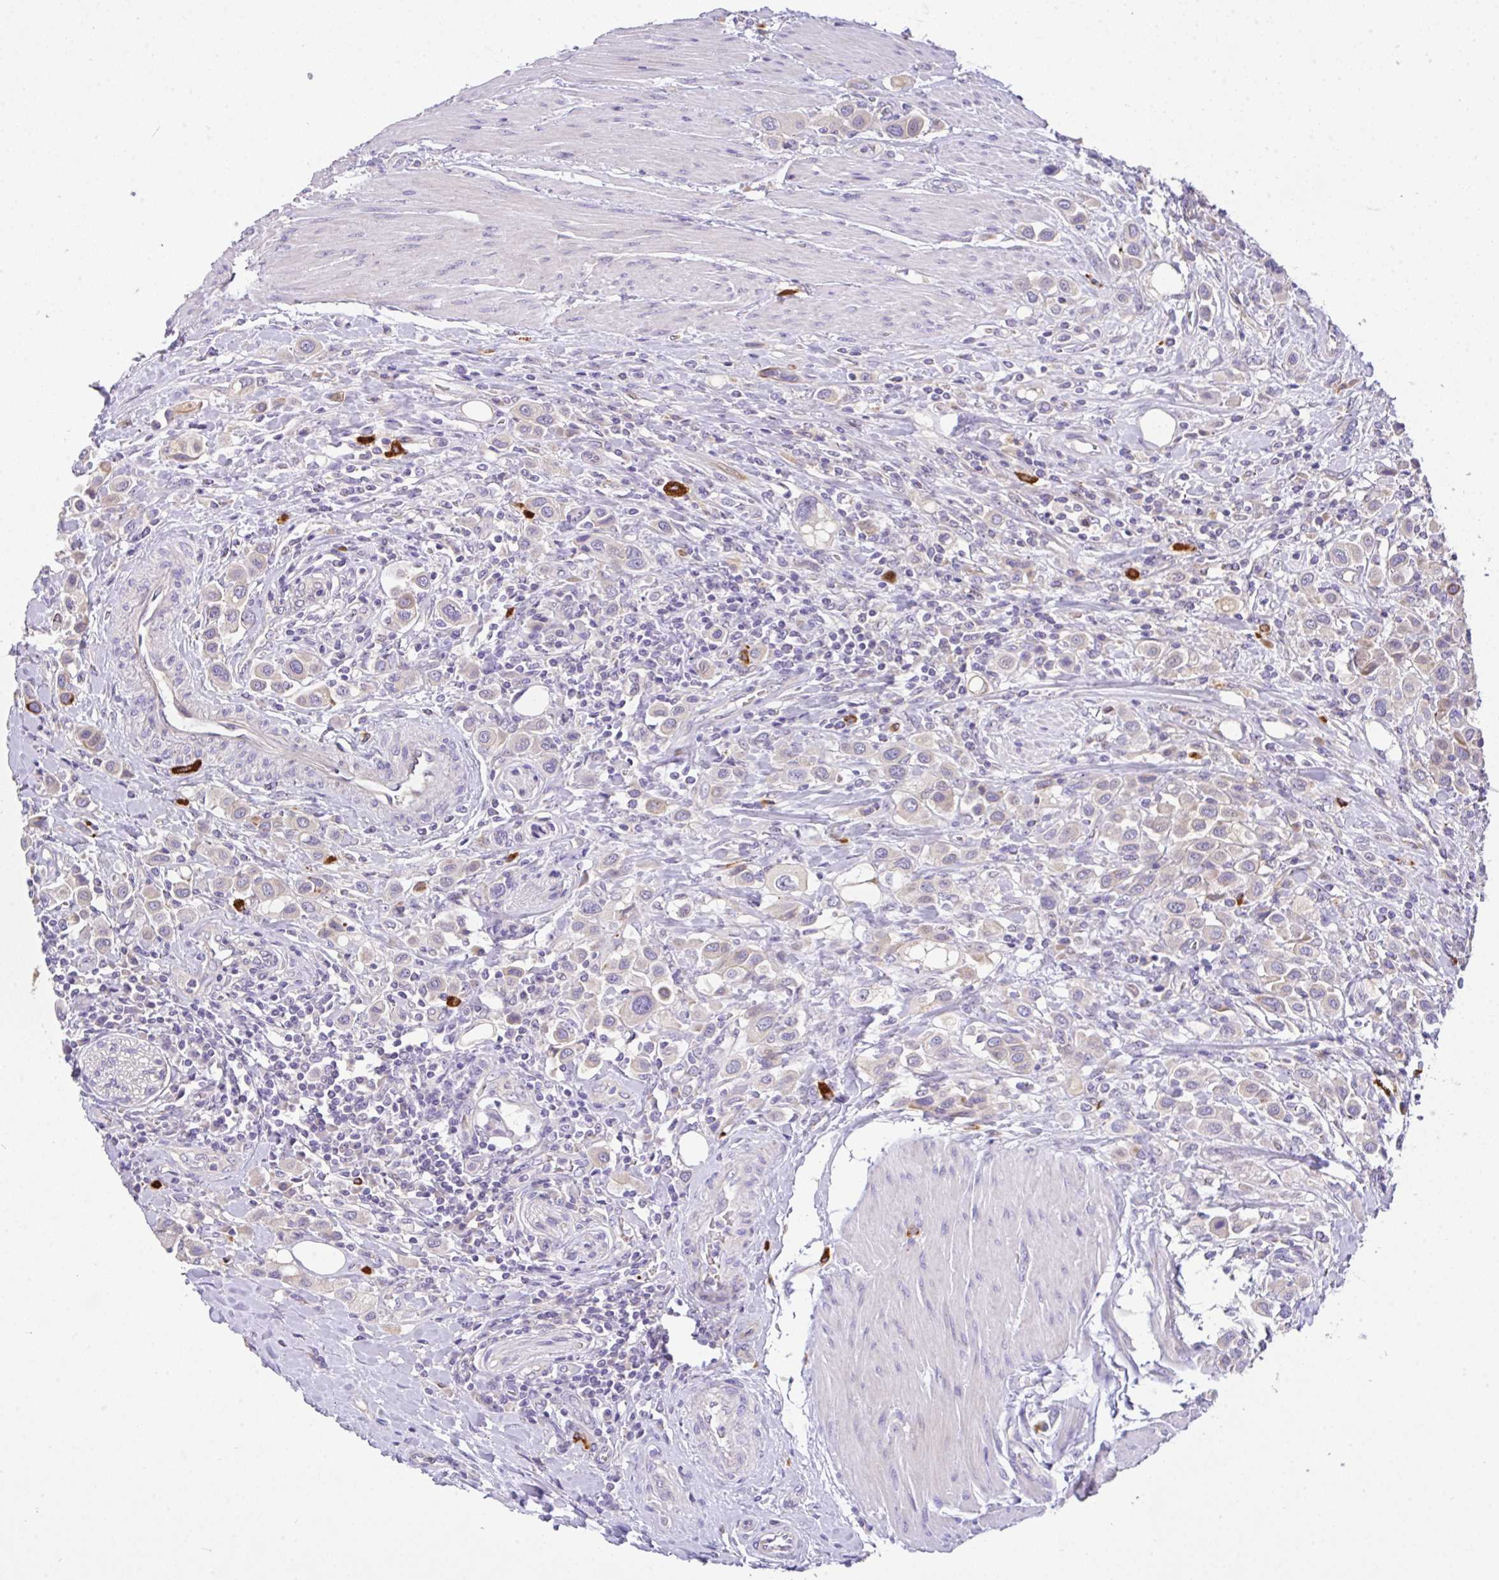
{"staining": {"intensity": "weak", "quantity": "<25%", "location": "cytoplasmic/membranous"}, "tissue": "urothelial cancer", "cell_type": "Tumor cells", "image_type": "cancer", "snomed": [{"axis": "morphology", "description": "Urothelial carcinoma, High grade"}, {"axis": "topography", "description": "Urinary bladder"}], "caption": "There is no significant positivity in tumor cells of high-grade urothelial carcinoma.", "gene": "EPN3", "patient": {"sex": "male", "age": 50}}